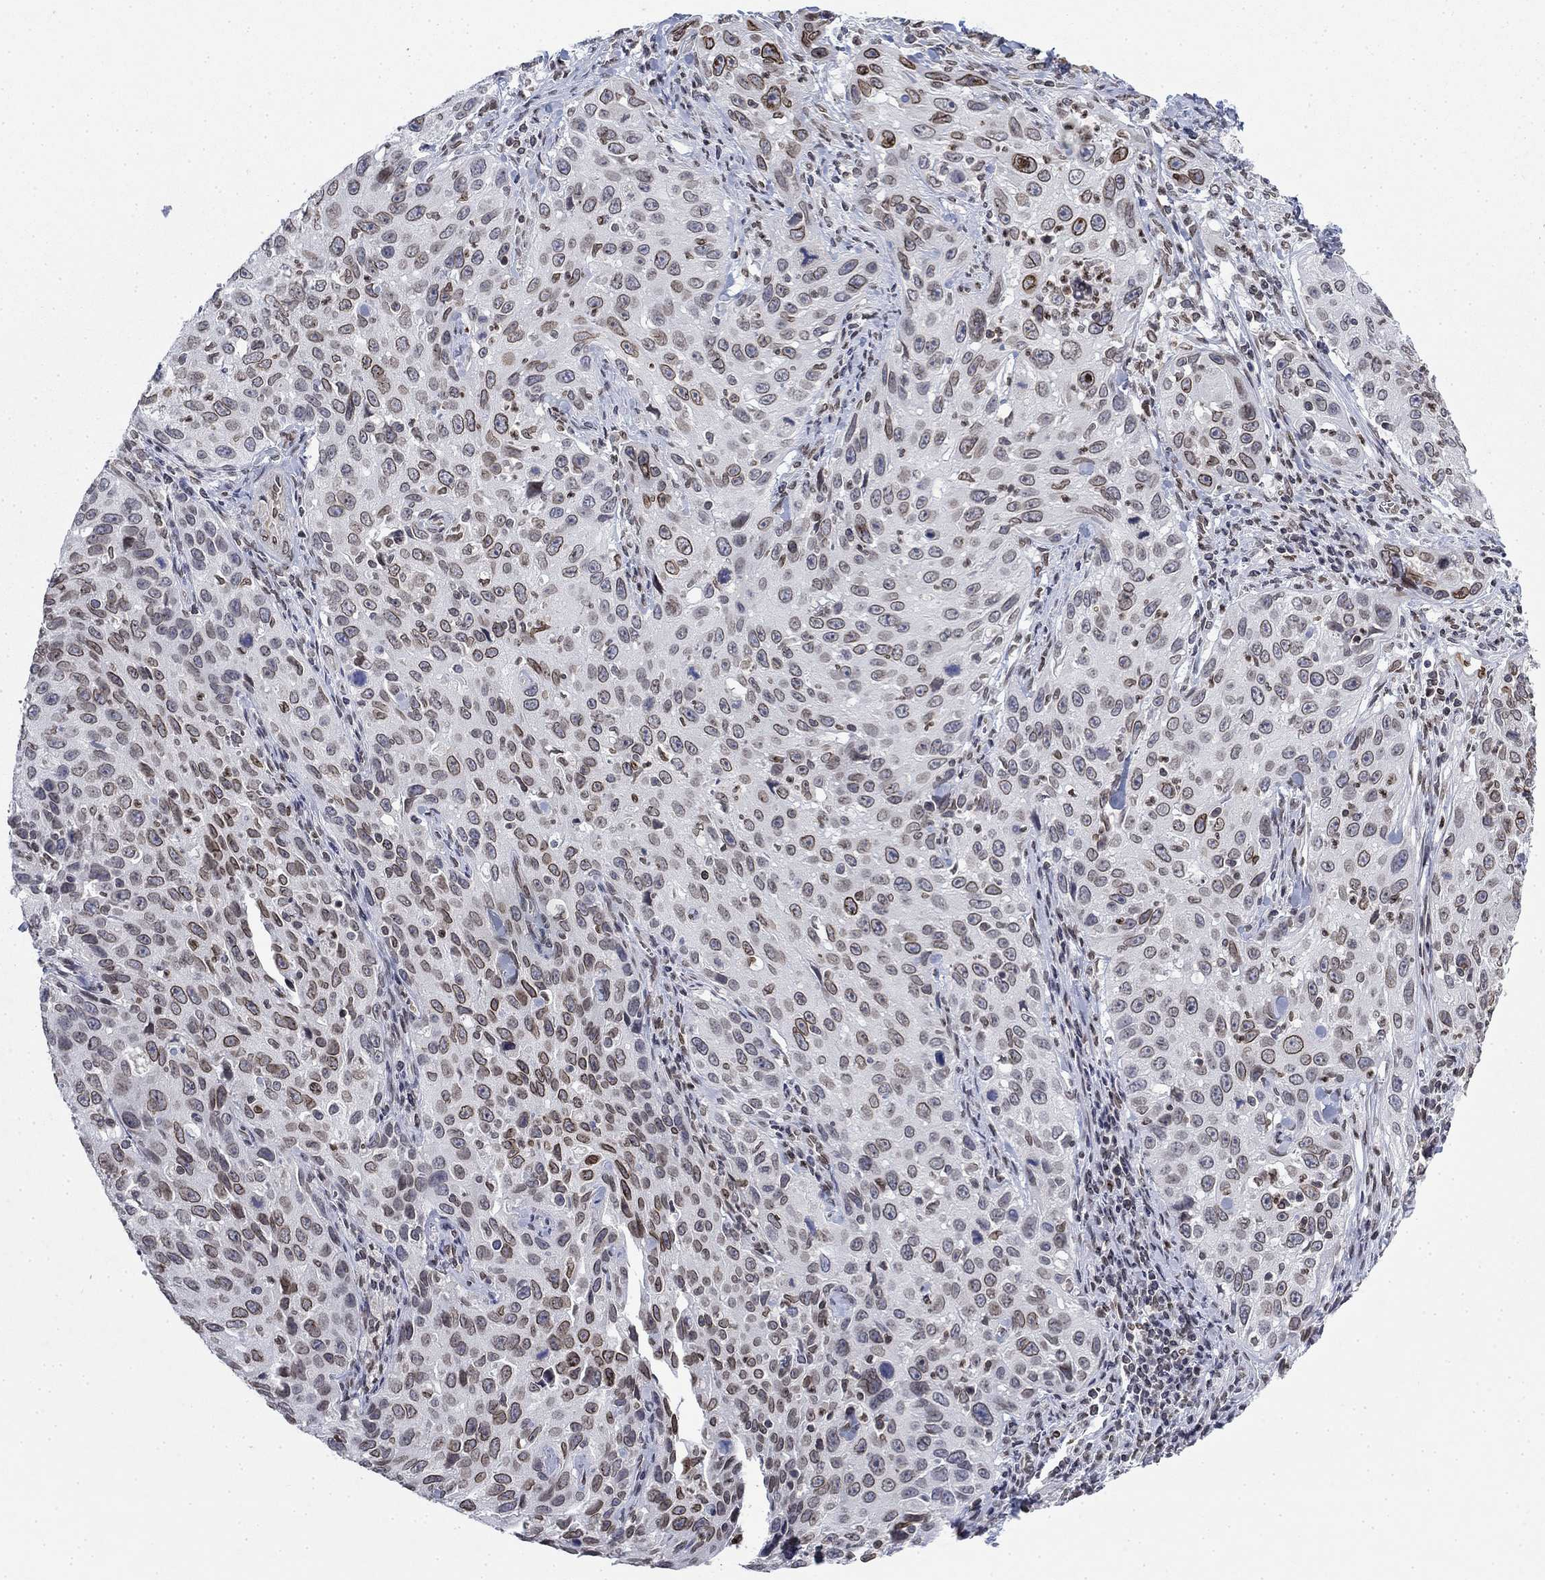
{"staining": {"intensity": "strong", "quantity": "25%-75%", "location": "cytoplasmic/membranous,nuclear"}, "tissue": "cervical cancer", "cell_type": "Tumor cells", "image_type": "cancer", "snomed": [{"axis": "morphology", "description": "Squamous cell carcinoma, NOS"}, {"axis": "topography", "description": "Cervix"}], "caption": "This histopathology image displays immunohistochemistry (IHC) staining of human squamous cell carcinoma (cervical), with high strong cytoplasmic/membranous and nuclear expression in about 25%-75% of tumor cells.", "gene": "TOR1AIP1", "patient": {"sex": "female", "age": 26}}